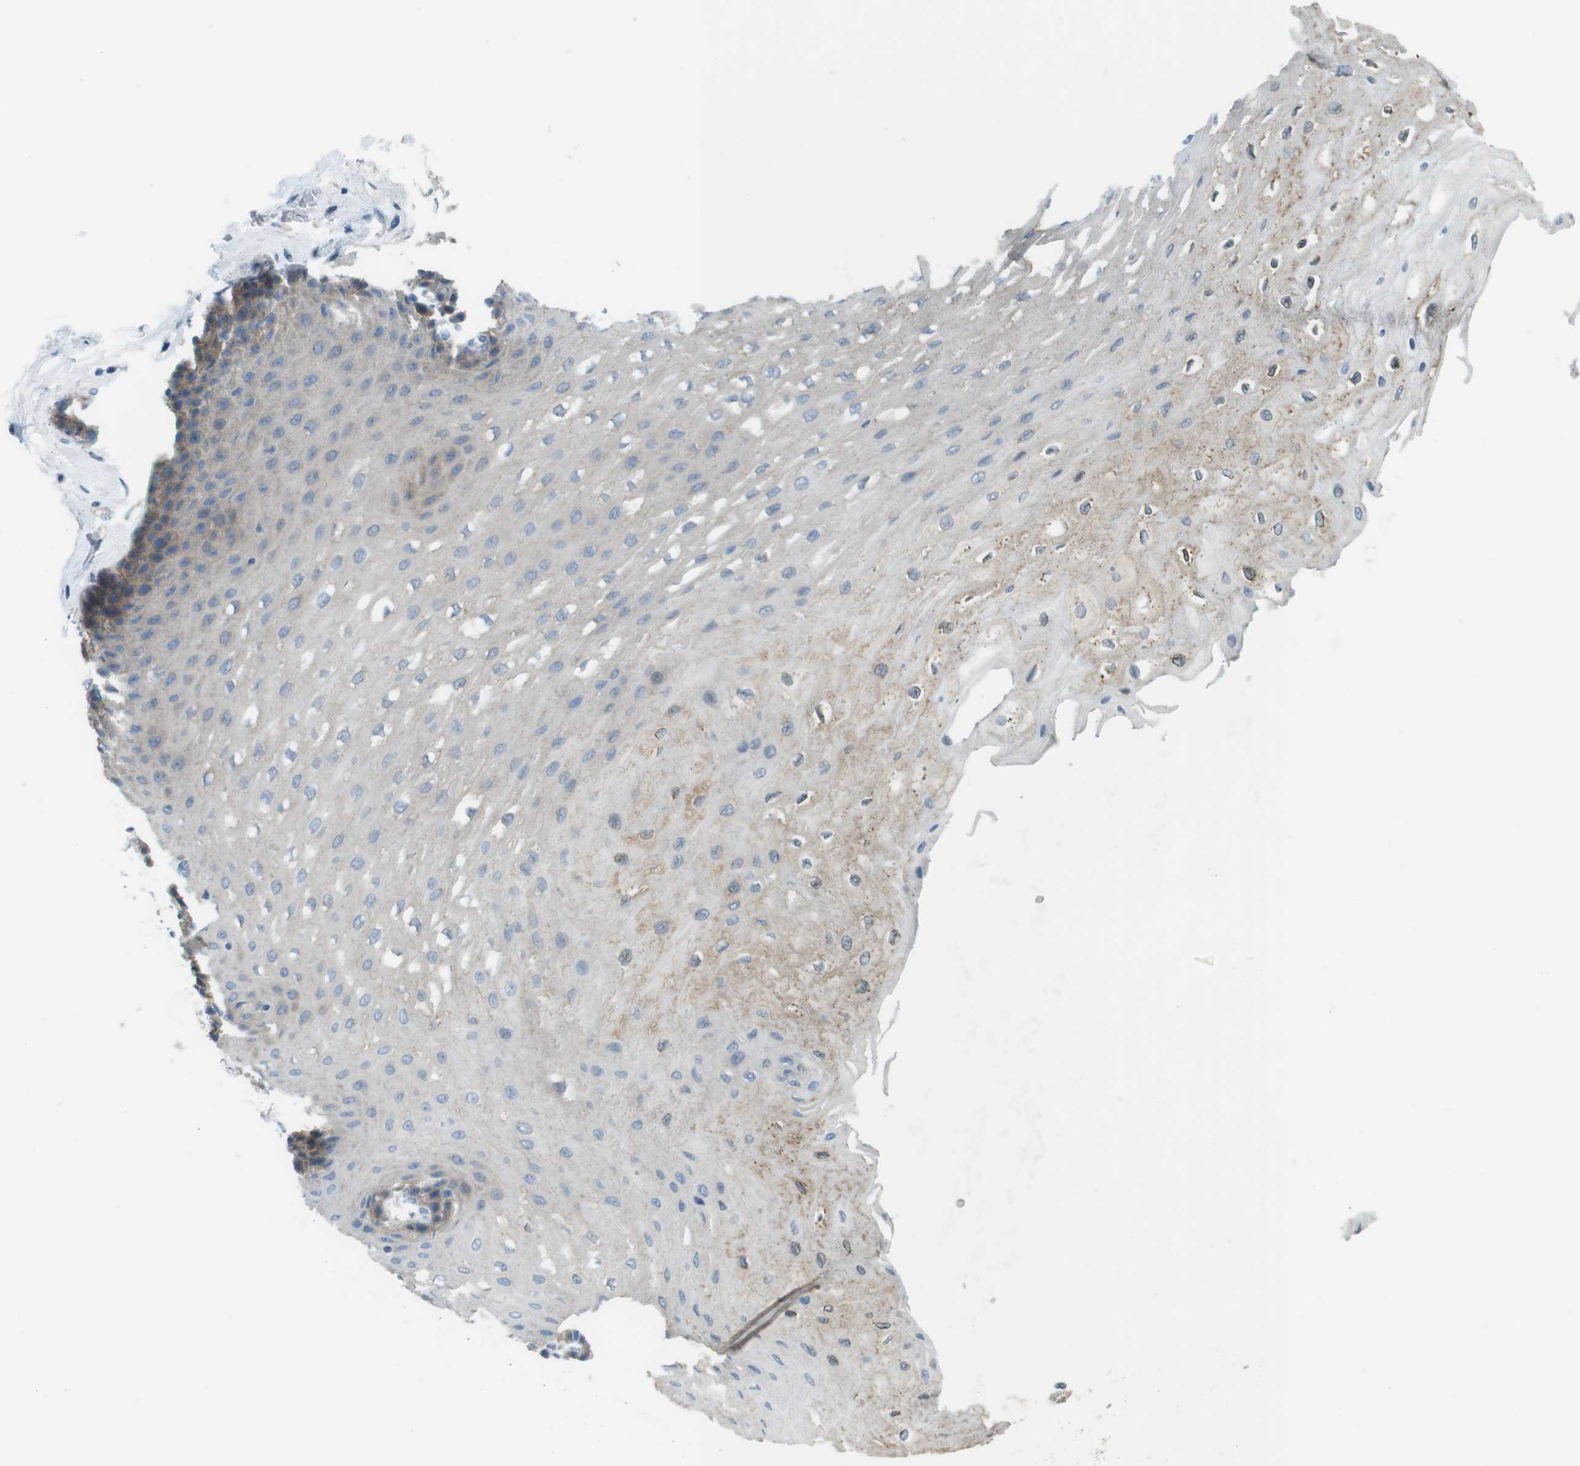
{"staining": {"intensity": "weak", "quantity": "<25%", "location": "cytoplasmic/membranous"}, "tissue": "esophagus", "cell_type": "Squamous epithelial cells", "image_type": "normal", "snomed": [{"axis": "morphology", "description": "Normal tissue, NOS"}, {"axis": "topography", "description": "Esophagus"}], "caption": "Immunohistochemistry photomicrograph of unremarkable esophagus stained for a protein (brown), which shows no positivity in squamous epithelial cells.", "gene": "TYW1", "patient": {"sex": "female", "age": 72}}